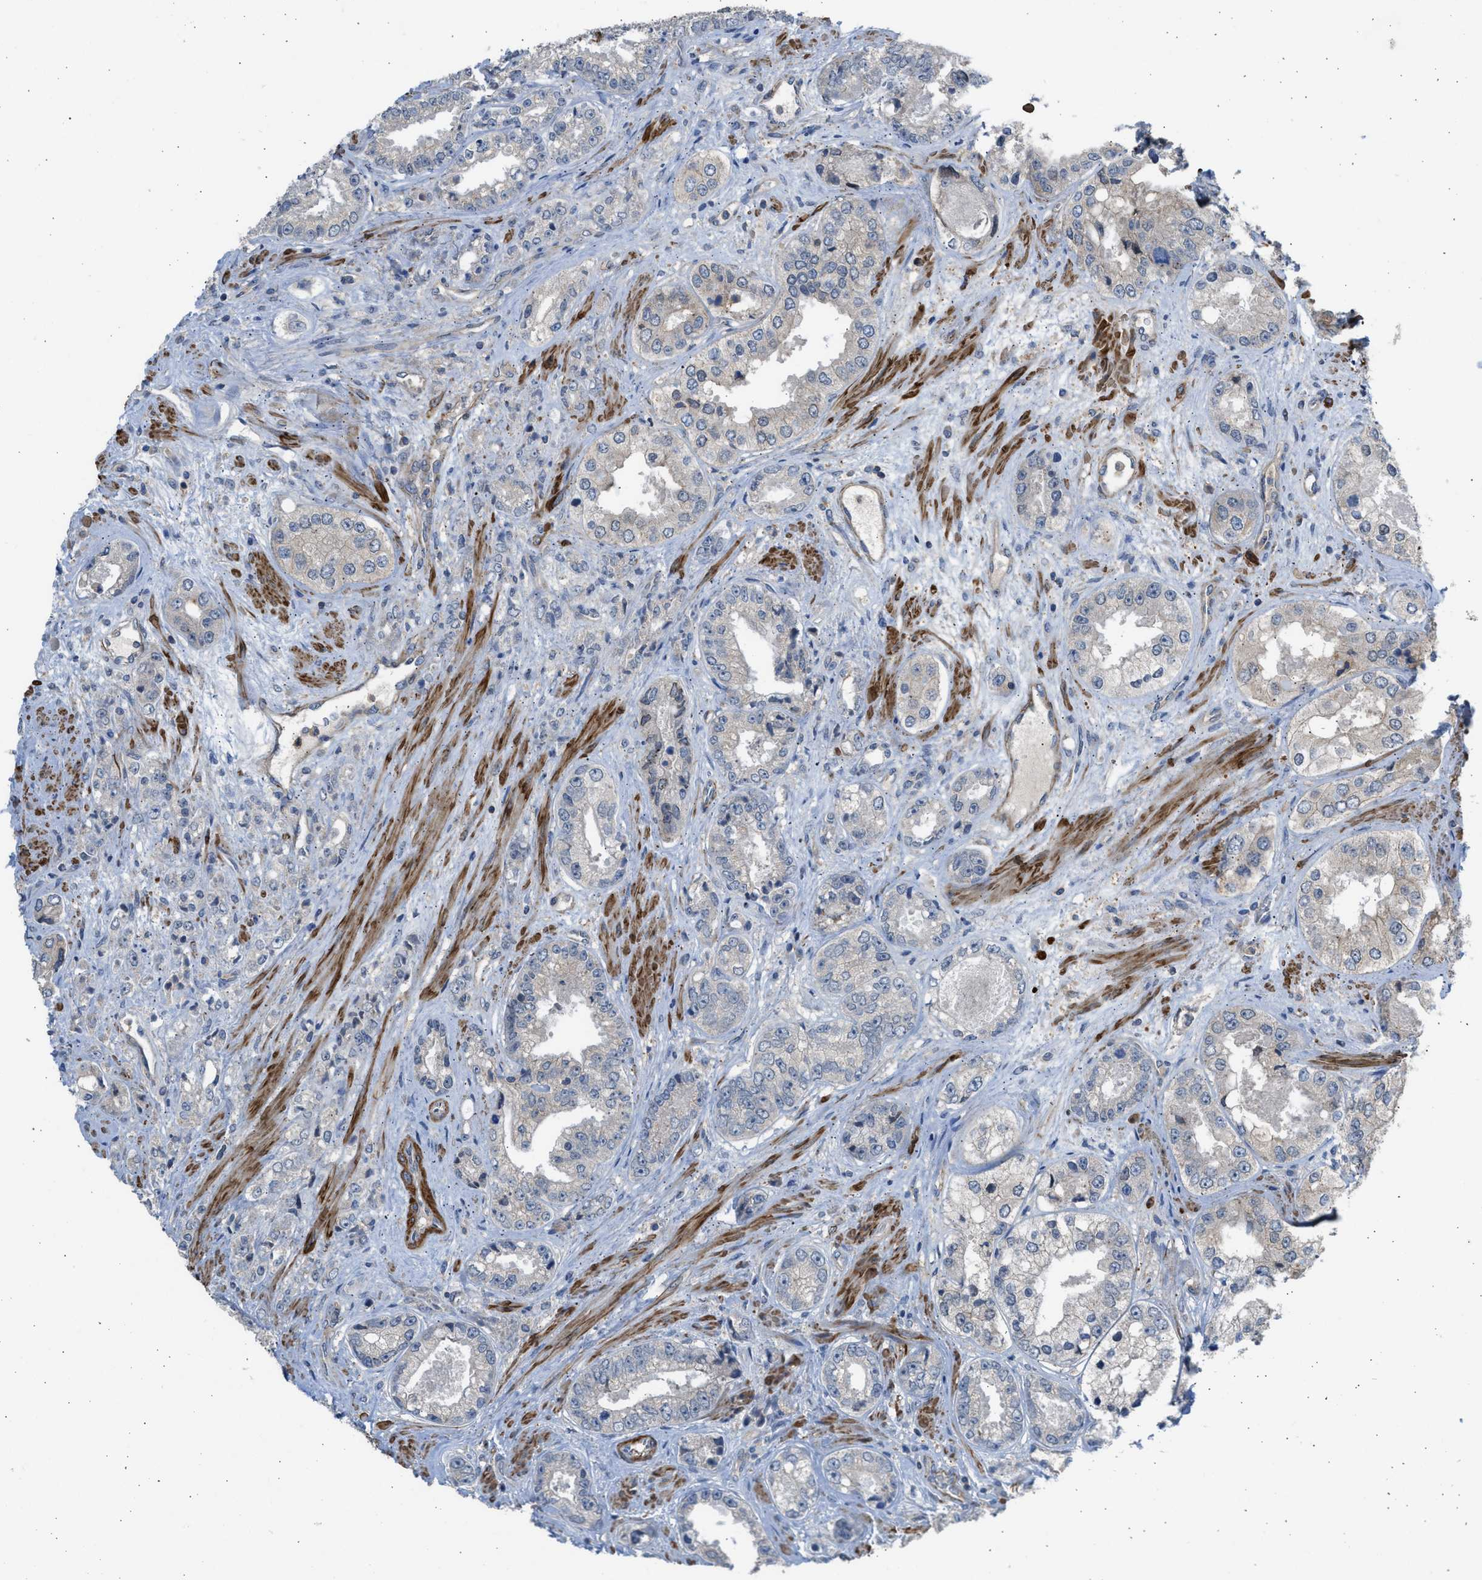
{"staining": {"intensity": "negative", "quantity": "none", "location": "none"}, "tissue": "prostate cancer", "cell_type": "Tumor cells", "image_type": "cancer", "snomed": [{"axis": "morphology", "description": "Adenocarcinoma, High grade"}, {"axis": "topography", "description": "Prostate"}], "caption": "This is an immunohistochemistry micrograph of human prostate cancer. There is no expression in tumor cells.", "gene": "PCNX3", "patient": {"sex": "male", "age": 61}}